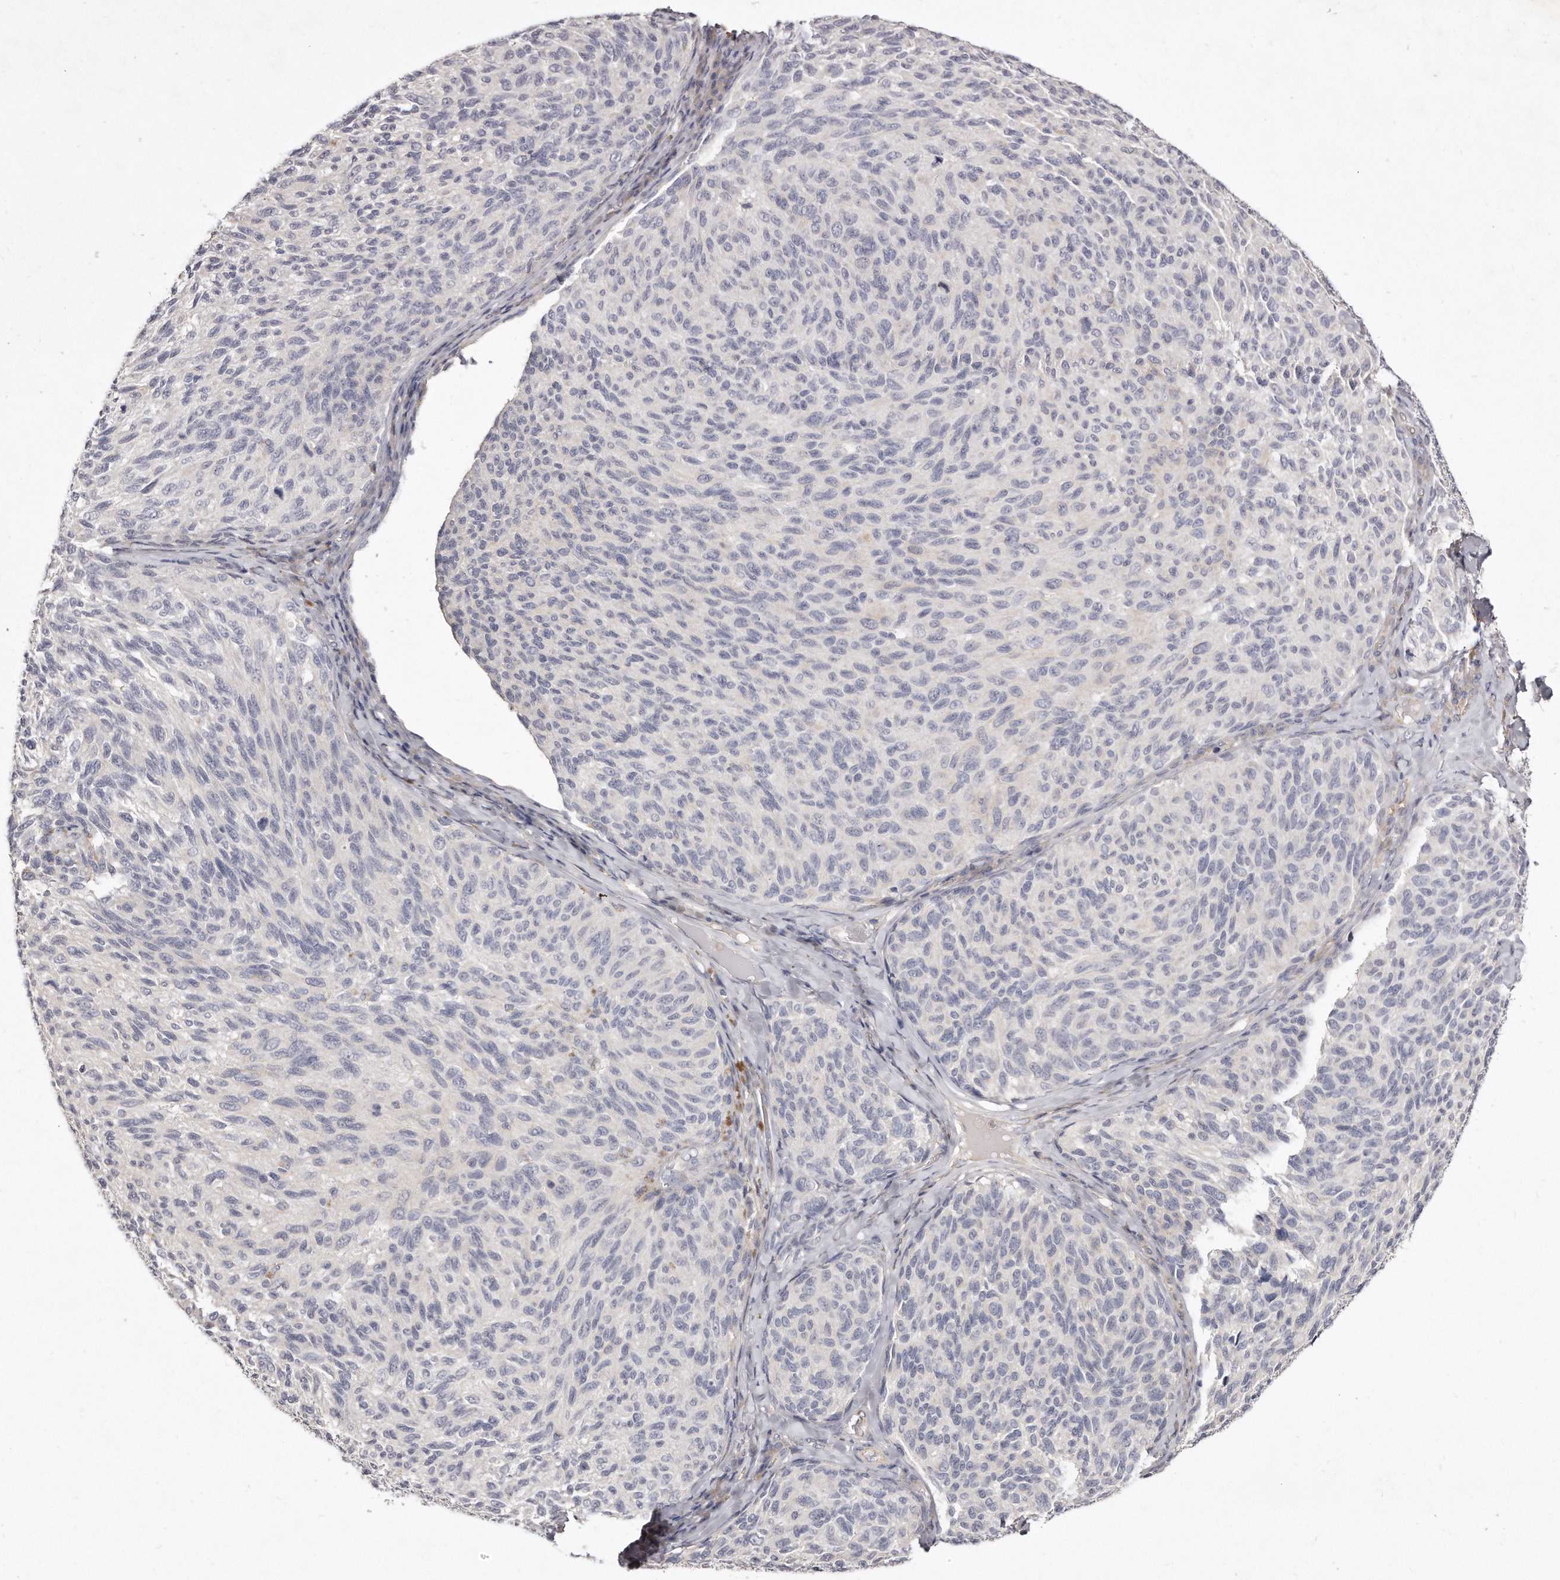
{"staining": {"intensity": "negative", "quantity": "none", "location": "none"}, "tissue": "melanoma", "cell_type": "Tumor cells", "image_type": "cancer", "snomed": [{"axis": "morphology", "description": "Malignant melanoma, NOS"}, {"axis": "topography", "description": "Skin"}], "caption": "Human malignant melanoma stained for a protein using immunohistochemistry reveals no expression in tumor cells.", "gene": "TTLL4", "patient": {"sex": "female", "age": 73}}